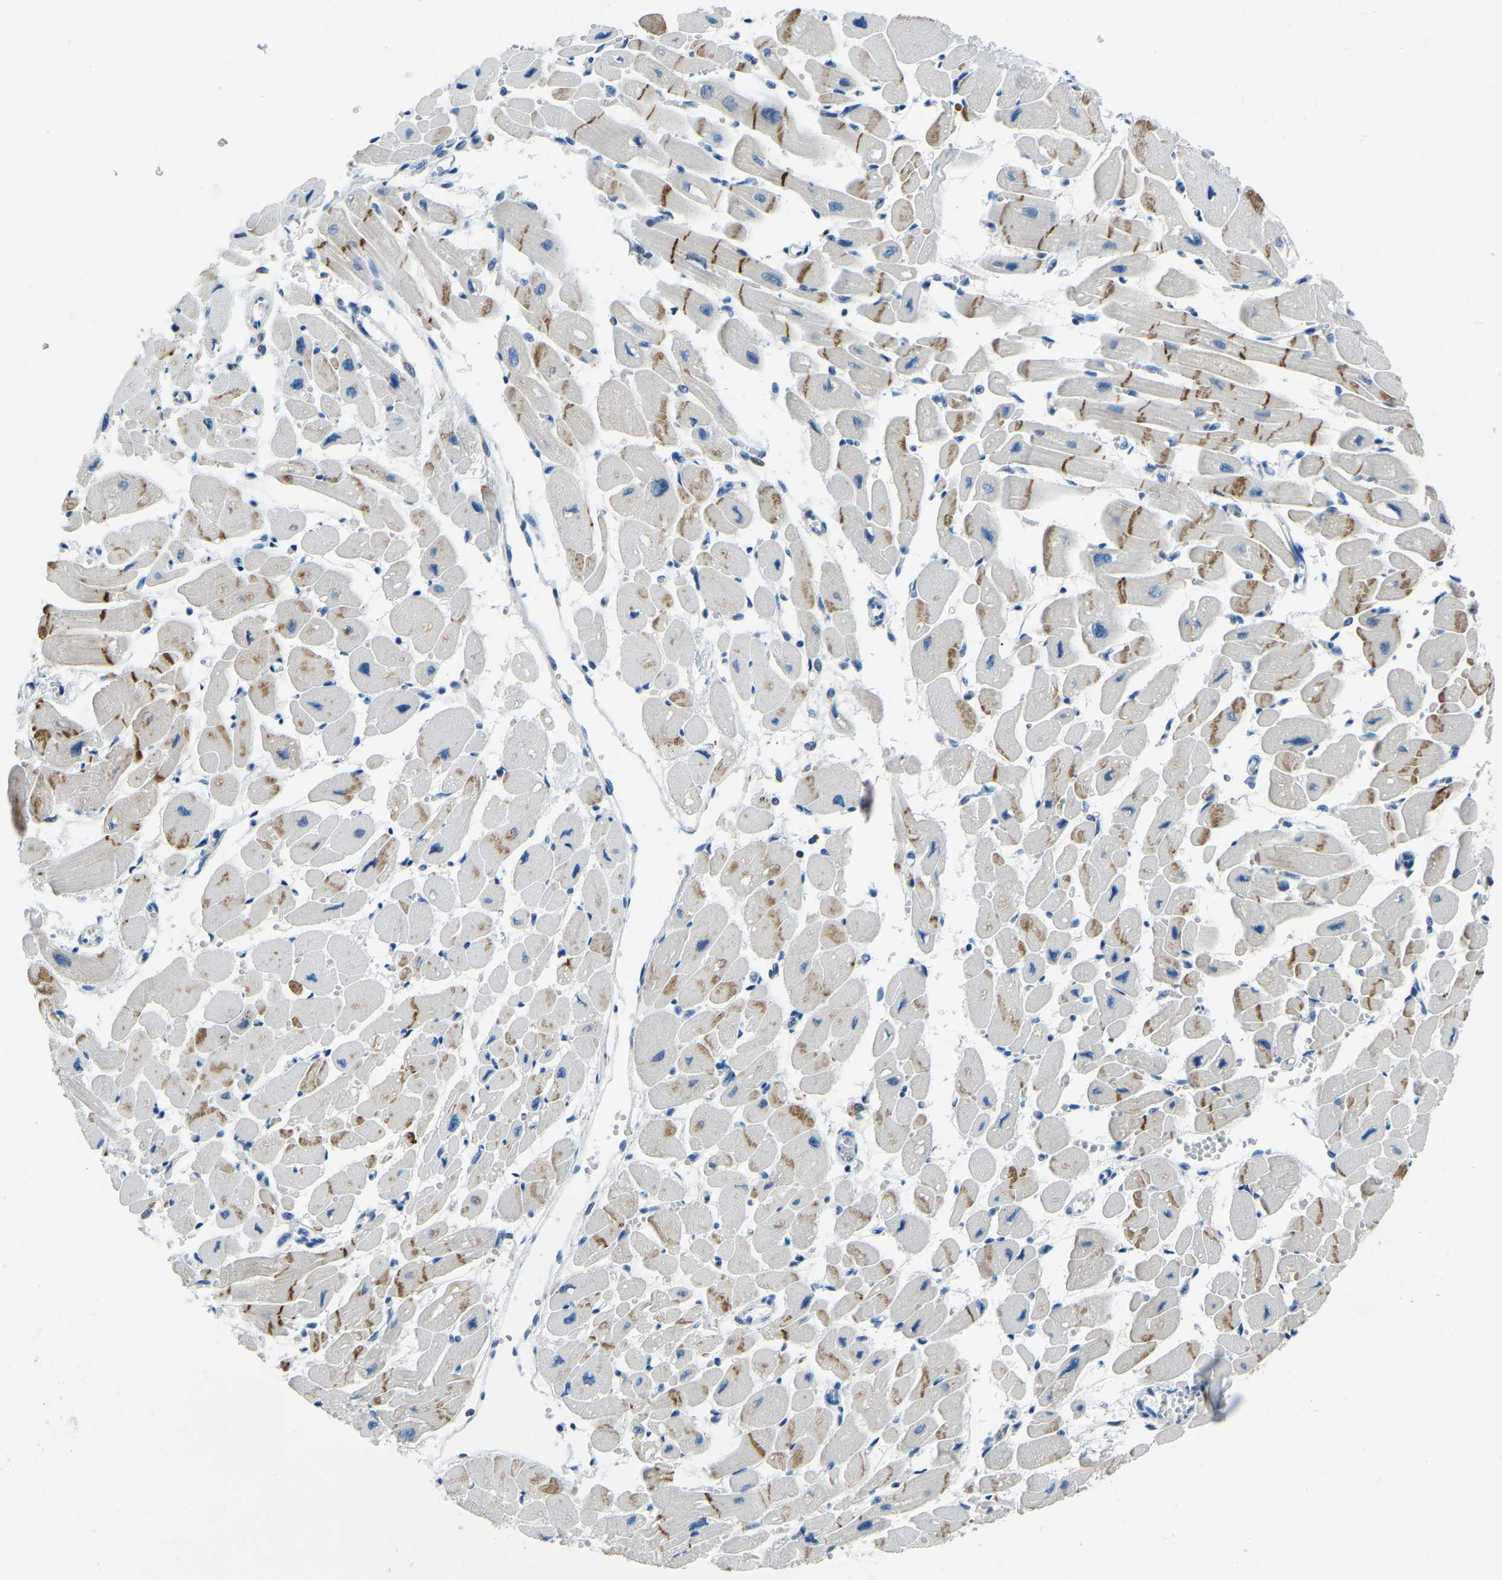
{"staining": {"intensity": "moderate", "quantity": "25%-75%", "location": "cytoplasmic/membranous"}, "tissue": "heart muscle", "cell_type": "Cardiomyocytes", "image_type": "normal", "snomed": [{"axis": "morphology", "description": "Normal tissue, NOS"}, {"axis": "topography", "description": "Heart"}], "caption": "The histopathology image reveals immunohistochemical staining of unremarkable heart muscle. There is moderate cytoplasmic/membranous positivity is present in approximately 25%-75% of cardiomyocytes.", "gene": "XIRP1", "patient": {"sex": "female", "age": 54}}